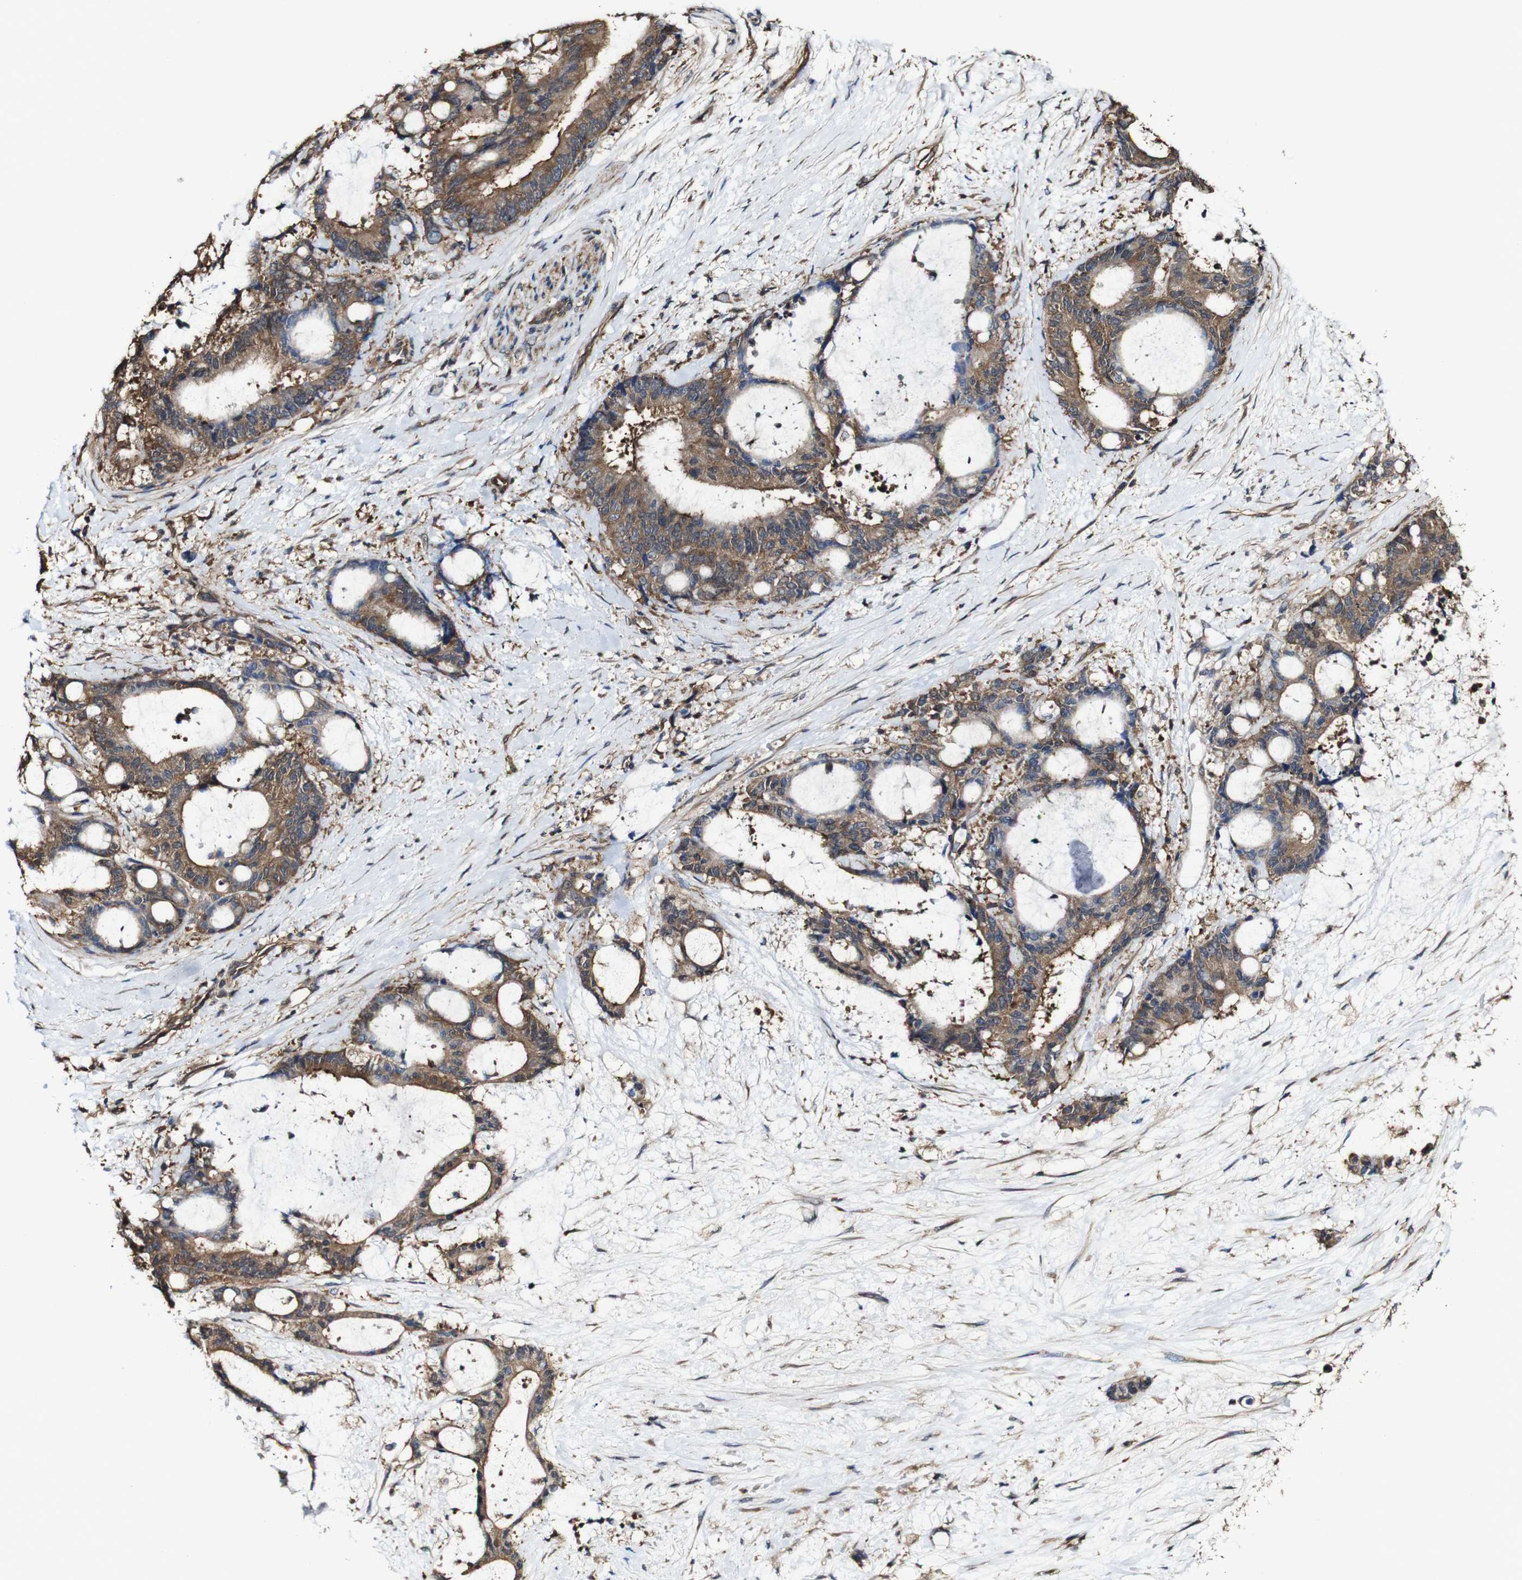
{"staining": {"intensity": "moderate", "quantity": ">75%", "location": "cytoplasmic/membranous"}, "tissue": "liver cancer", "cell_type": "Tumor cells", "image_type": "cancer", "snomed": [{"axis": "morphology", "description": "Normal tissue, NOS"}, {"axis": "morphology", "description": "Cholangiocarcinoma"}, {"axis": "topography", "description": "Liver"}, {"axis": "topography", "description": "Peripheral nerve tissue"}], "caption": "Tumor cells demonstrate moderate cytoplasmic/membranous staining in about >75% of cells in liver cancer.", "gene": "PTPRR", "patient": {"sex": "female", "age": 73}}